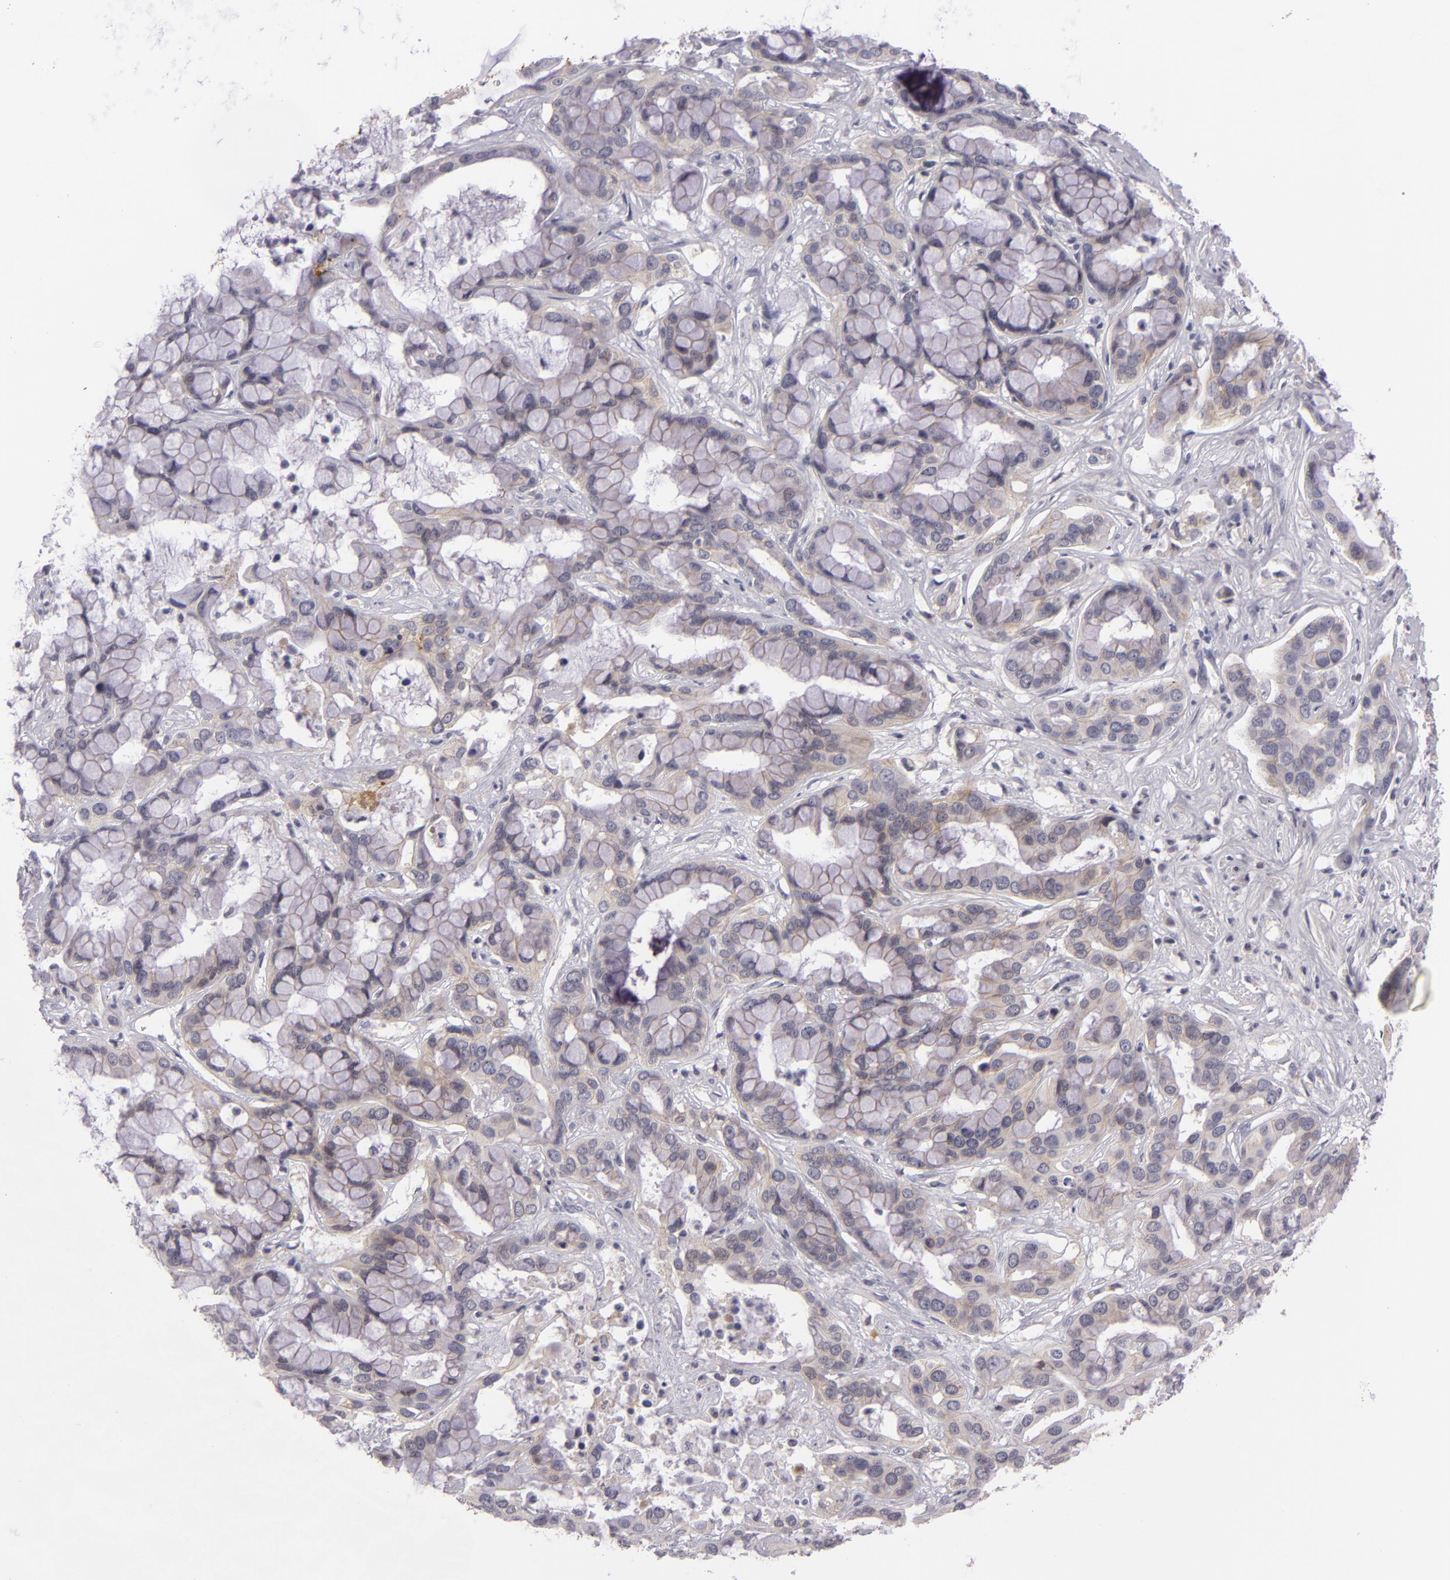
{"staining": {"intensity": "negative", "quantity": "none", "location": "none"}, "tissue": "liver cancer", "cell_type": "Tumor cells", "image_type": "cancer", "snomed": [{"axis": "morphology", "description": "Cholangiocarcinoma"}, {"axis": "topography", "description": "Liver"}], "caption": "The immunohistochemistry micrograph has no significant positivity in tumor cells of liver cancer tissue. The staining was performed using DAB (3,3'-diaminobenzidine) to visualize the protein expression in brown, while the nuclei were stained in blue with hematoxylin (Magnification: 20x).", "gene": "CTNNB1", "patient": {"sex": "female", "age": 65}}